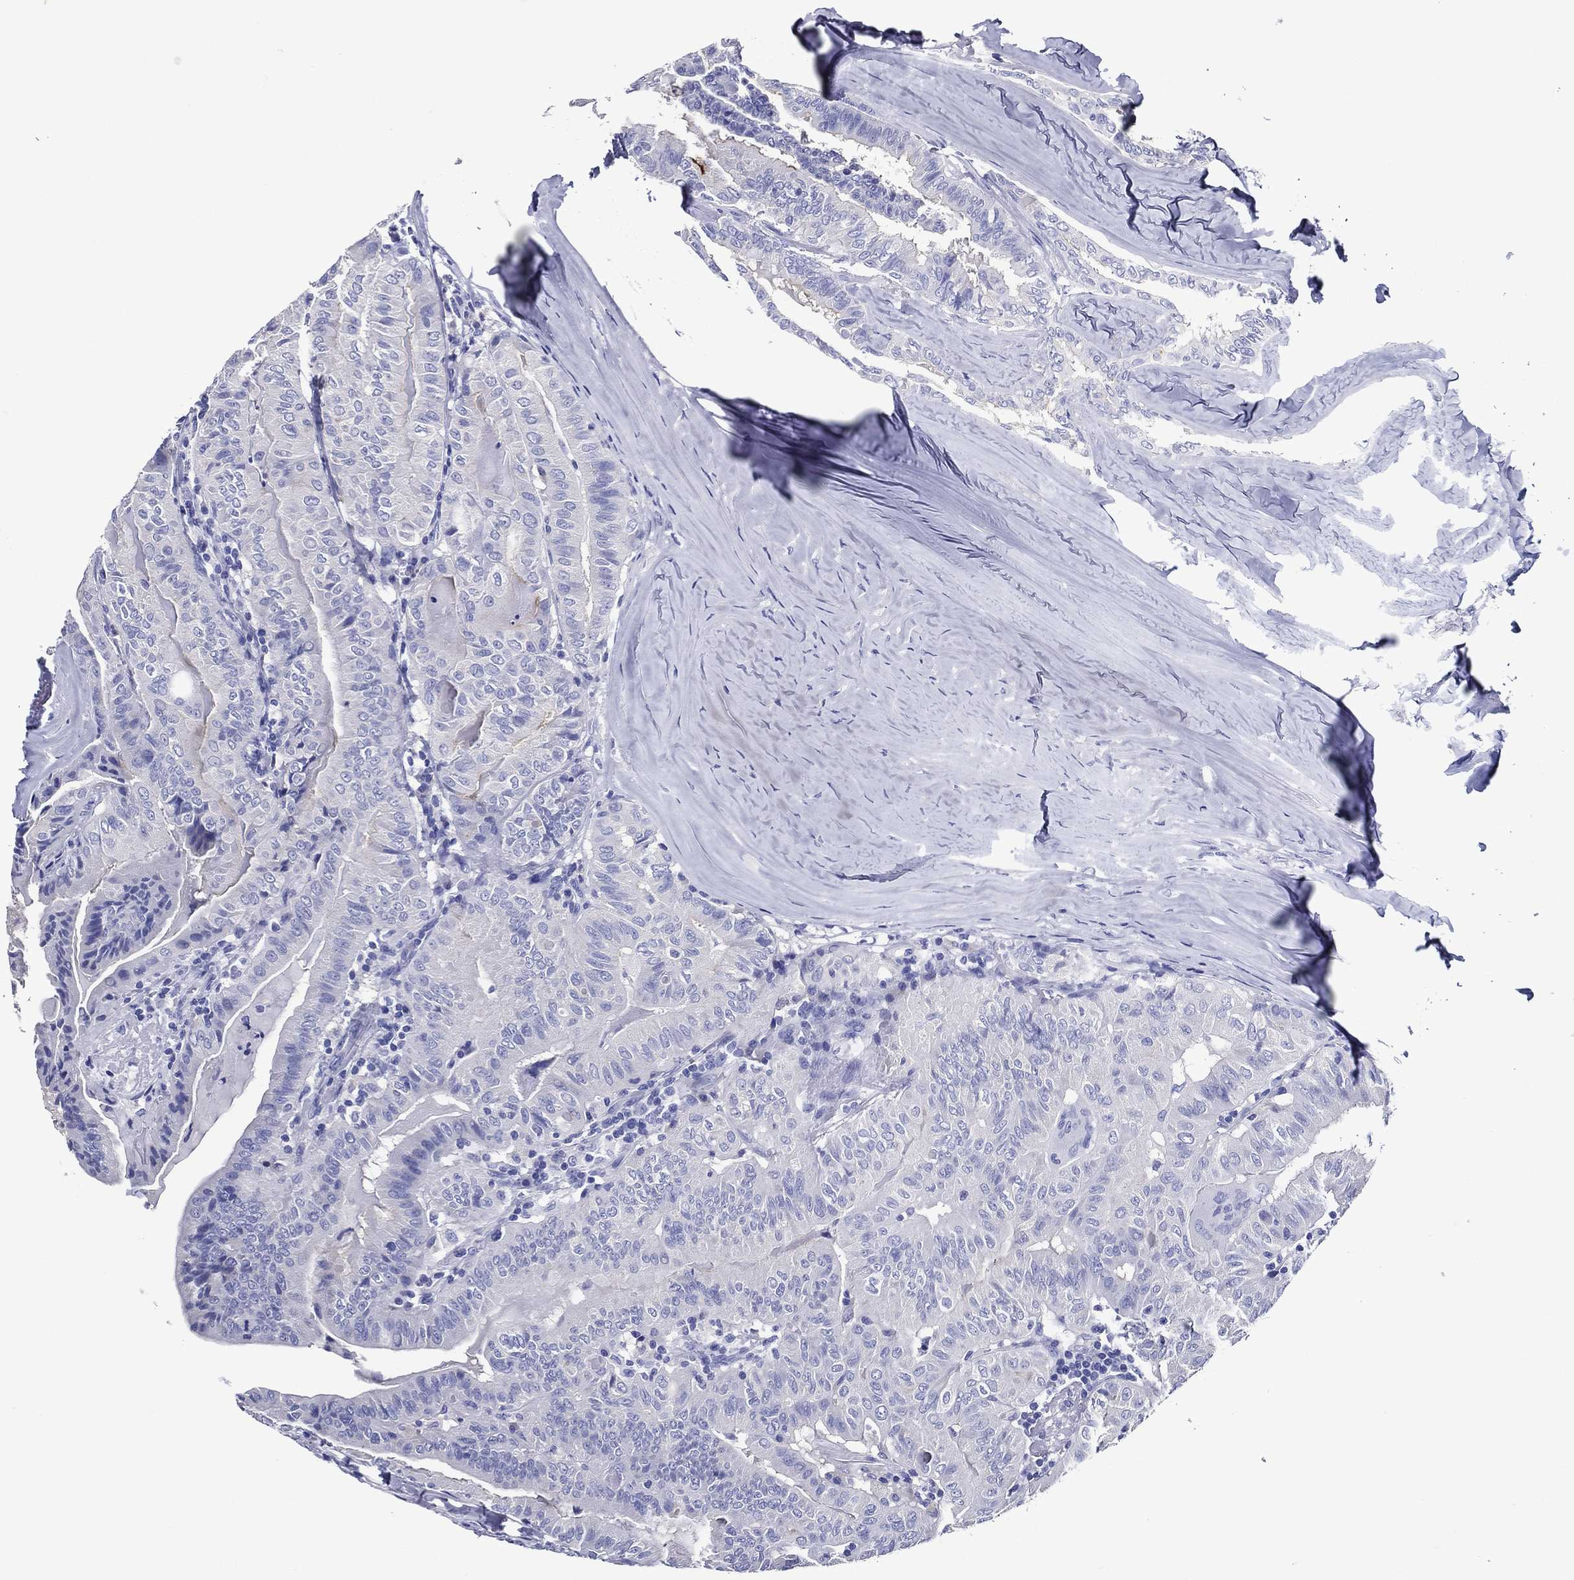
{"staining": {"intensity": "negative", "quantity": "none", "location": "none"}, "tissue": "thyroid cancer", "cell_type": "Tumor cells", "image_type": "cancer", "snomed": [{"axis": "morphology", "description": "Papillary adenocarcinoma, NOS"}, {"axis": "topography", "description": "Thyroid gland"}], "caption": "Protein analysis of thyroid papillary adenocarcinoma exhibits no significant staining in tumor cells. (IHC, brightfield microscopy, high magnification).", "gene": "ACE2", "patient": {"sex": "female", "age": 68}}